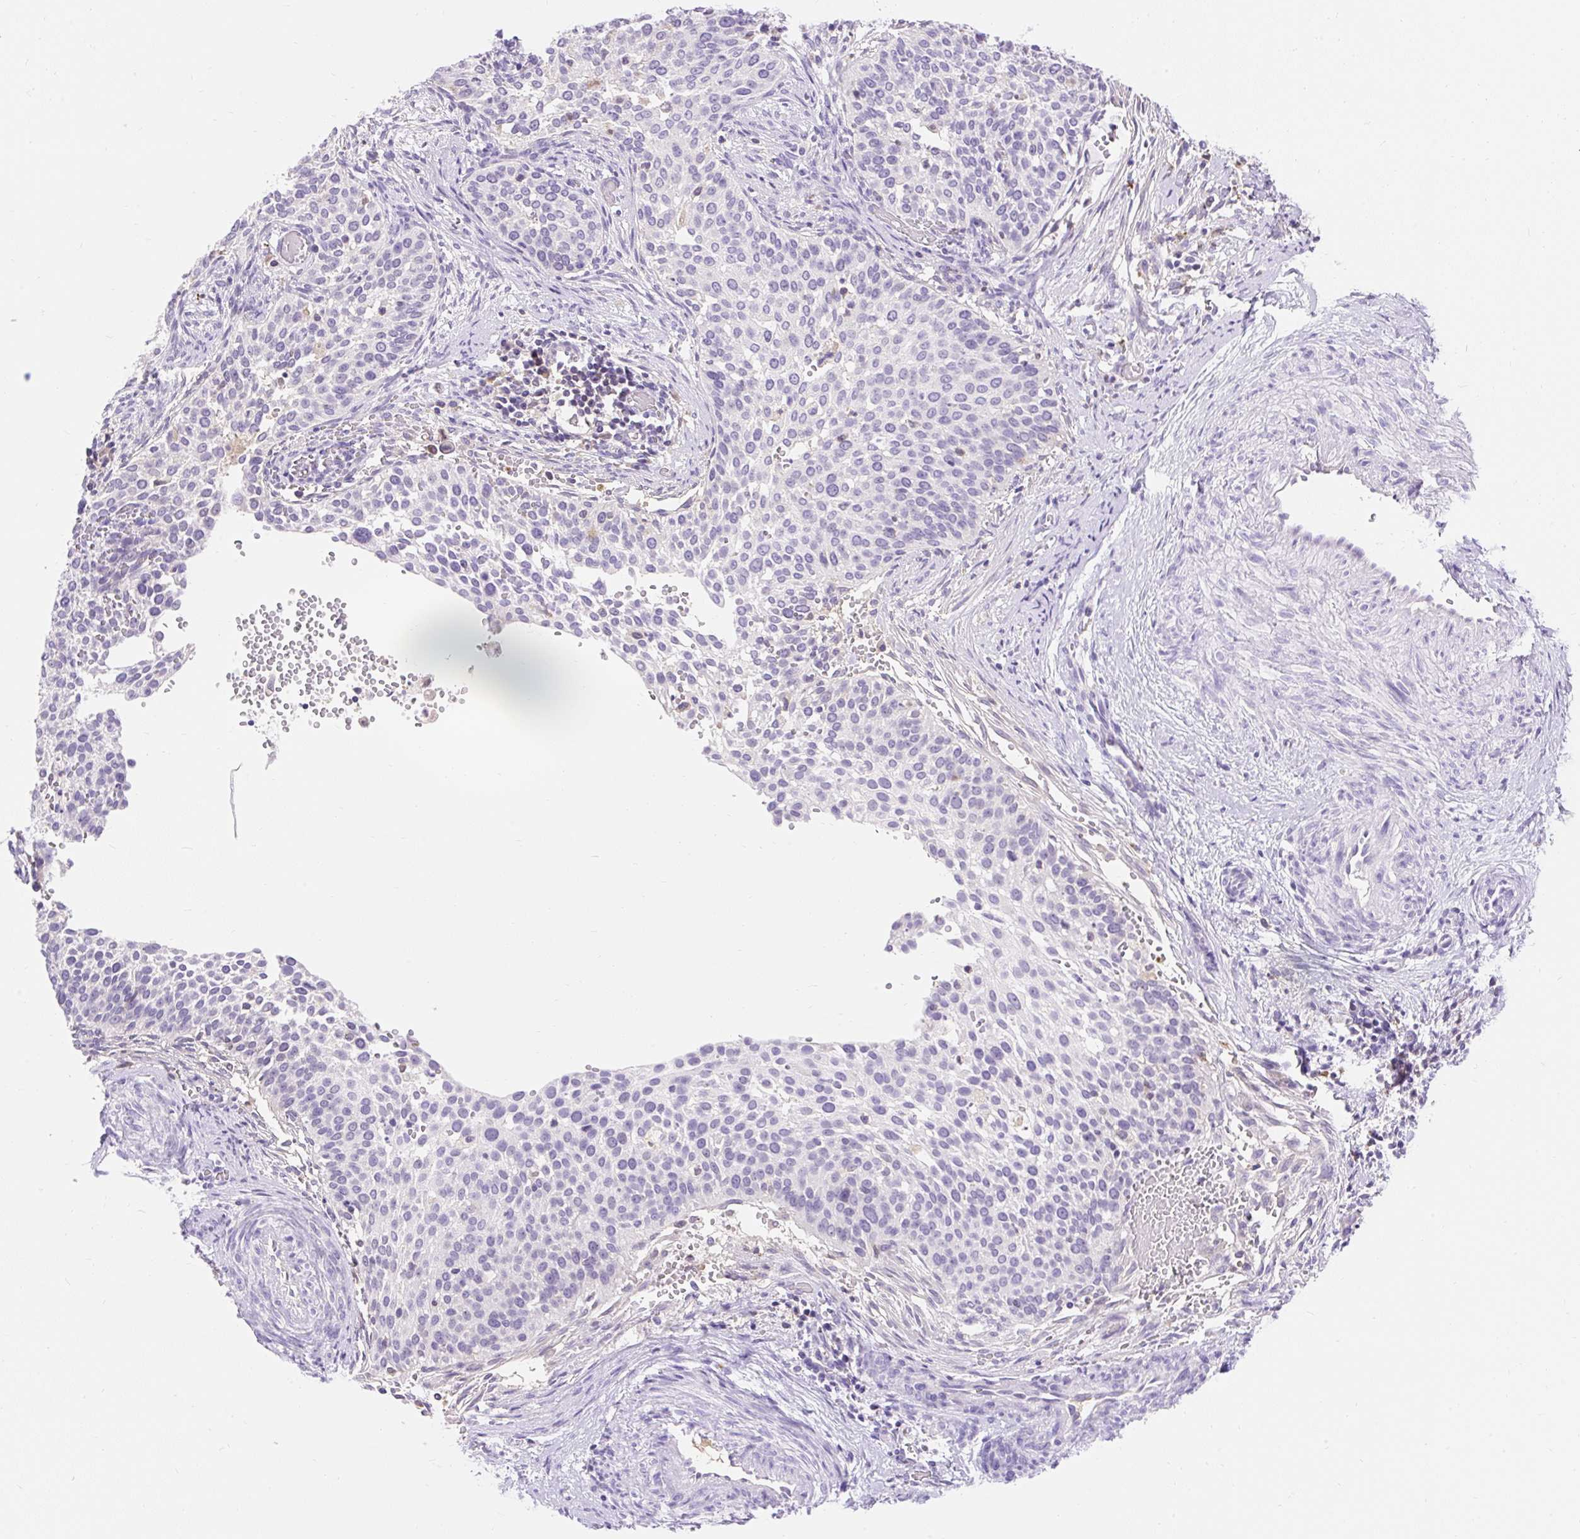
{"staining": {"intensity": "negative", "quantity": "none", "location": "none"}, "tissue": "cervical cancer", "cell_type": "Tumor cells", "image_type": "cancer", "snomed": [{"axis": "morphology", "description": "Squamous cell carcinoma, NOS"}, {"axis": "topography", "description": "Cervix"}], "caption": "This is an immunohistochemistry micrograph of cervical cancer (squamous cell carcinoma). There is no positivity in tumor cells.", "gene": "TMEM150C", "patient": {"sex": "female", "age": 44}}